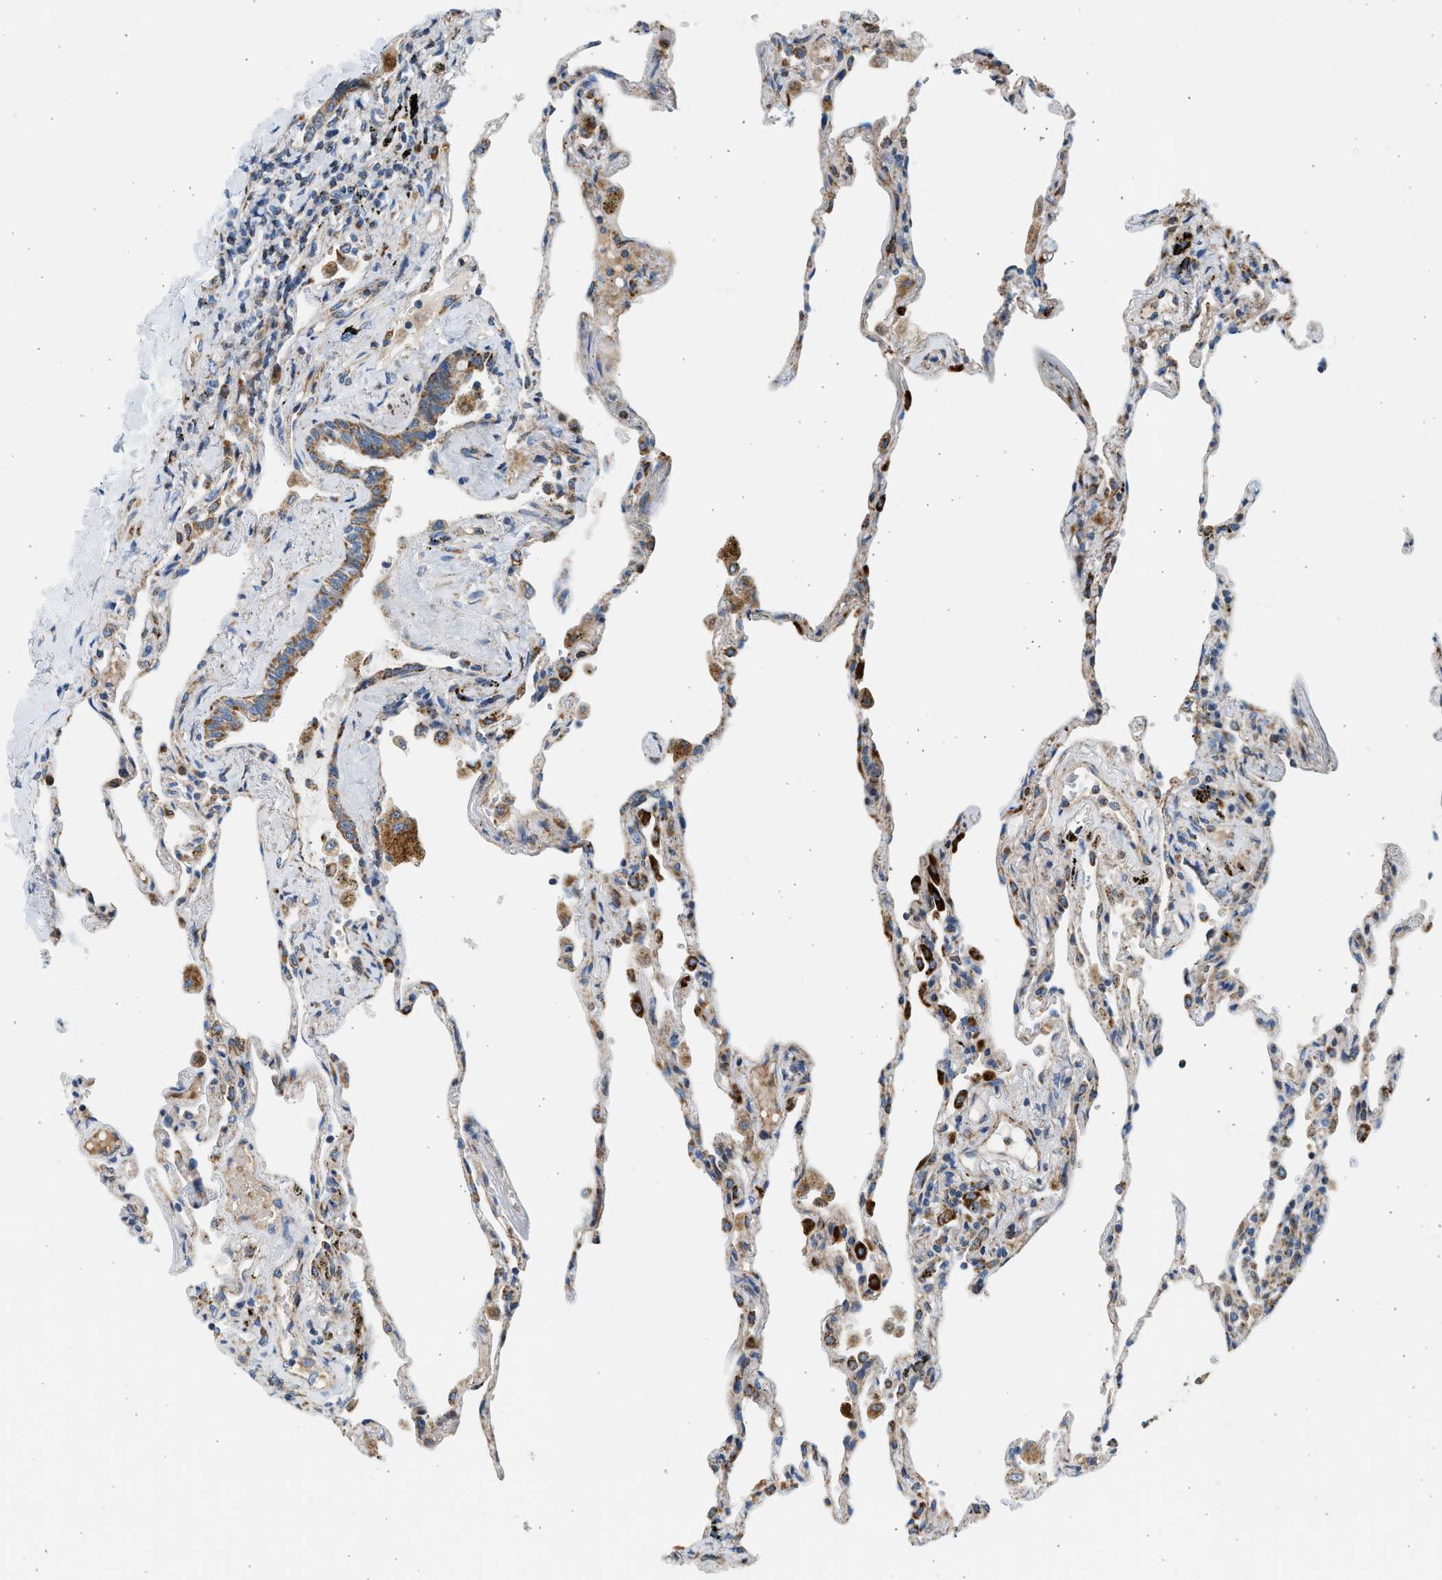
{"staining": {"intensity": "strong", "quantity": "<25%", "location": "cytoplasmic/membranous"}, "tissue": "lung", "cell_type": "Alveolar cells", "image_type": "normal", "snomed": [{"axis": "morphology", "description": "Normal tissue, NOS"}, {"axis": "topography", "description": "Lung"}], "caption": "IHC (DAB) staining of benign lung shows strong cytoplasmic/membranous protein positivity in about <25% of alveolar cells.", "gene": "KCNMB3", "patient": {"sex": "male", "age": 59}}